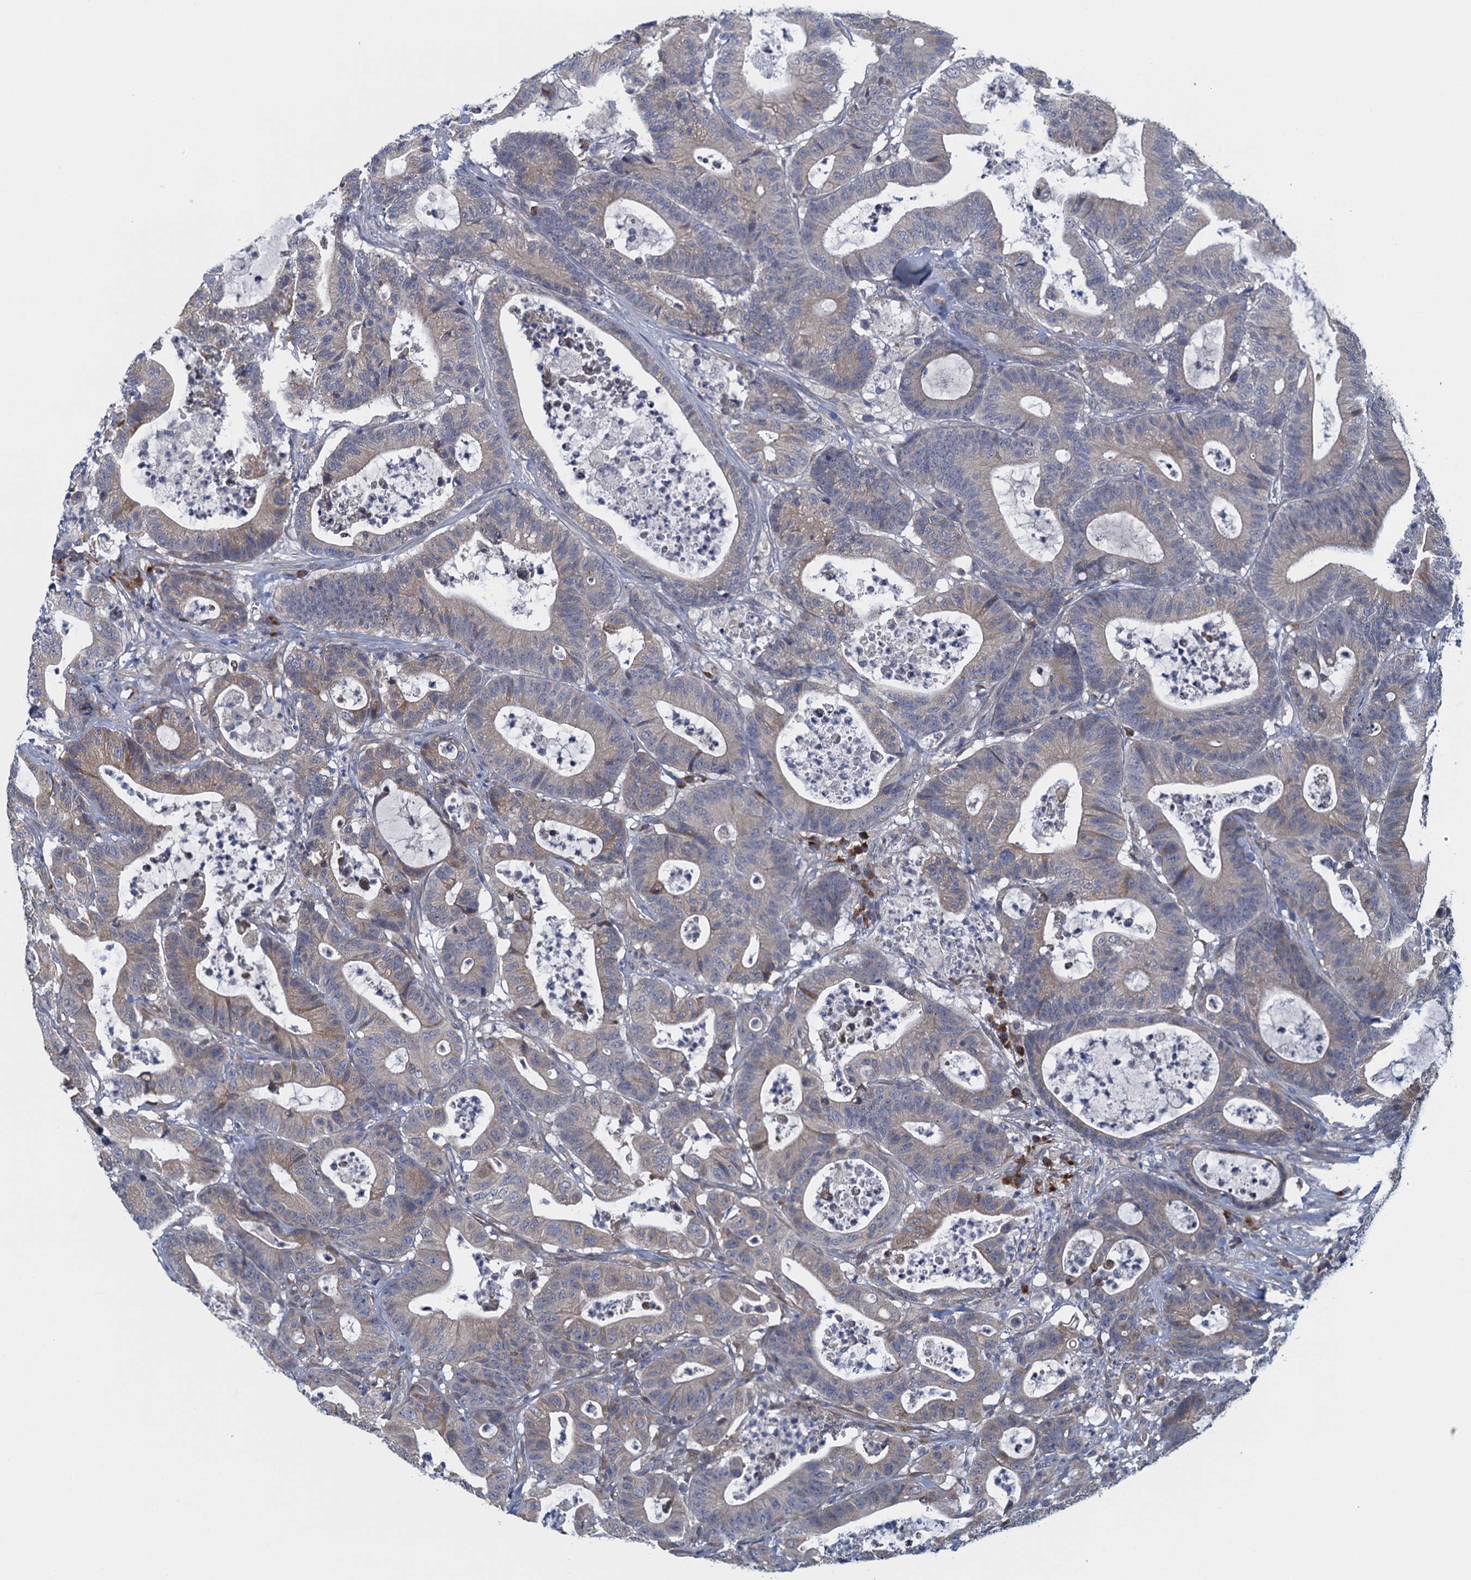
{"staining": {"intensity": "weak", "quantity": "<25%", "location": "cytoplasmic/membranous"}, "tissue": "colorectal cancer", "cell_type": "Tumor cells", "image_type": "cancer", "snomed": [{"axis": "morphology", "description": "Adenocarcinoma, NOS"}, {"axis": "topography", "description": "Colon"}], "caption": "Colorectal cancer (adenocarcinoma) stained for a protein using immunohistochemistry (IHC) displays no staining tumor cells.", "gene": "ALG2", "patient": {"sex": "female", "age": 84}}